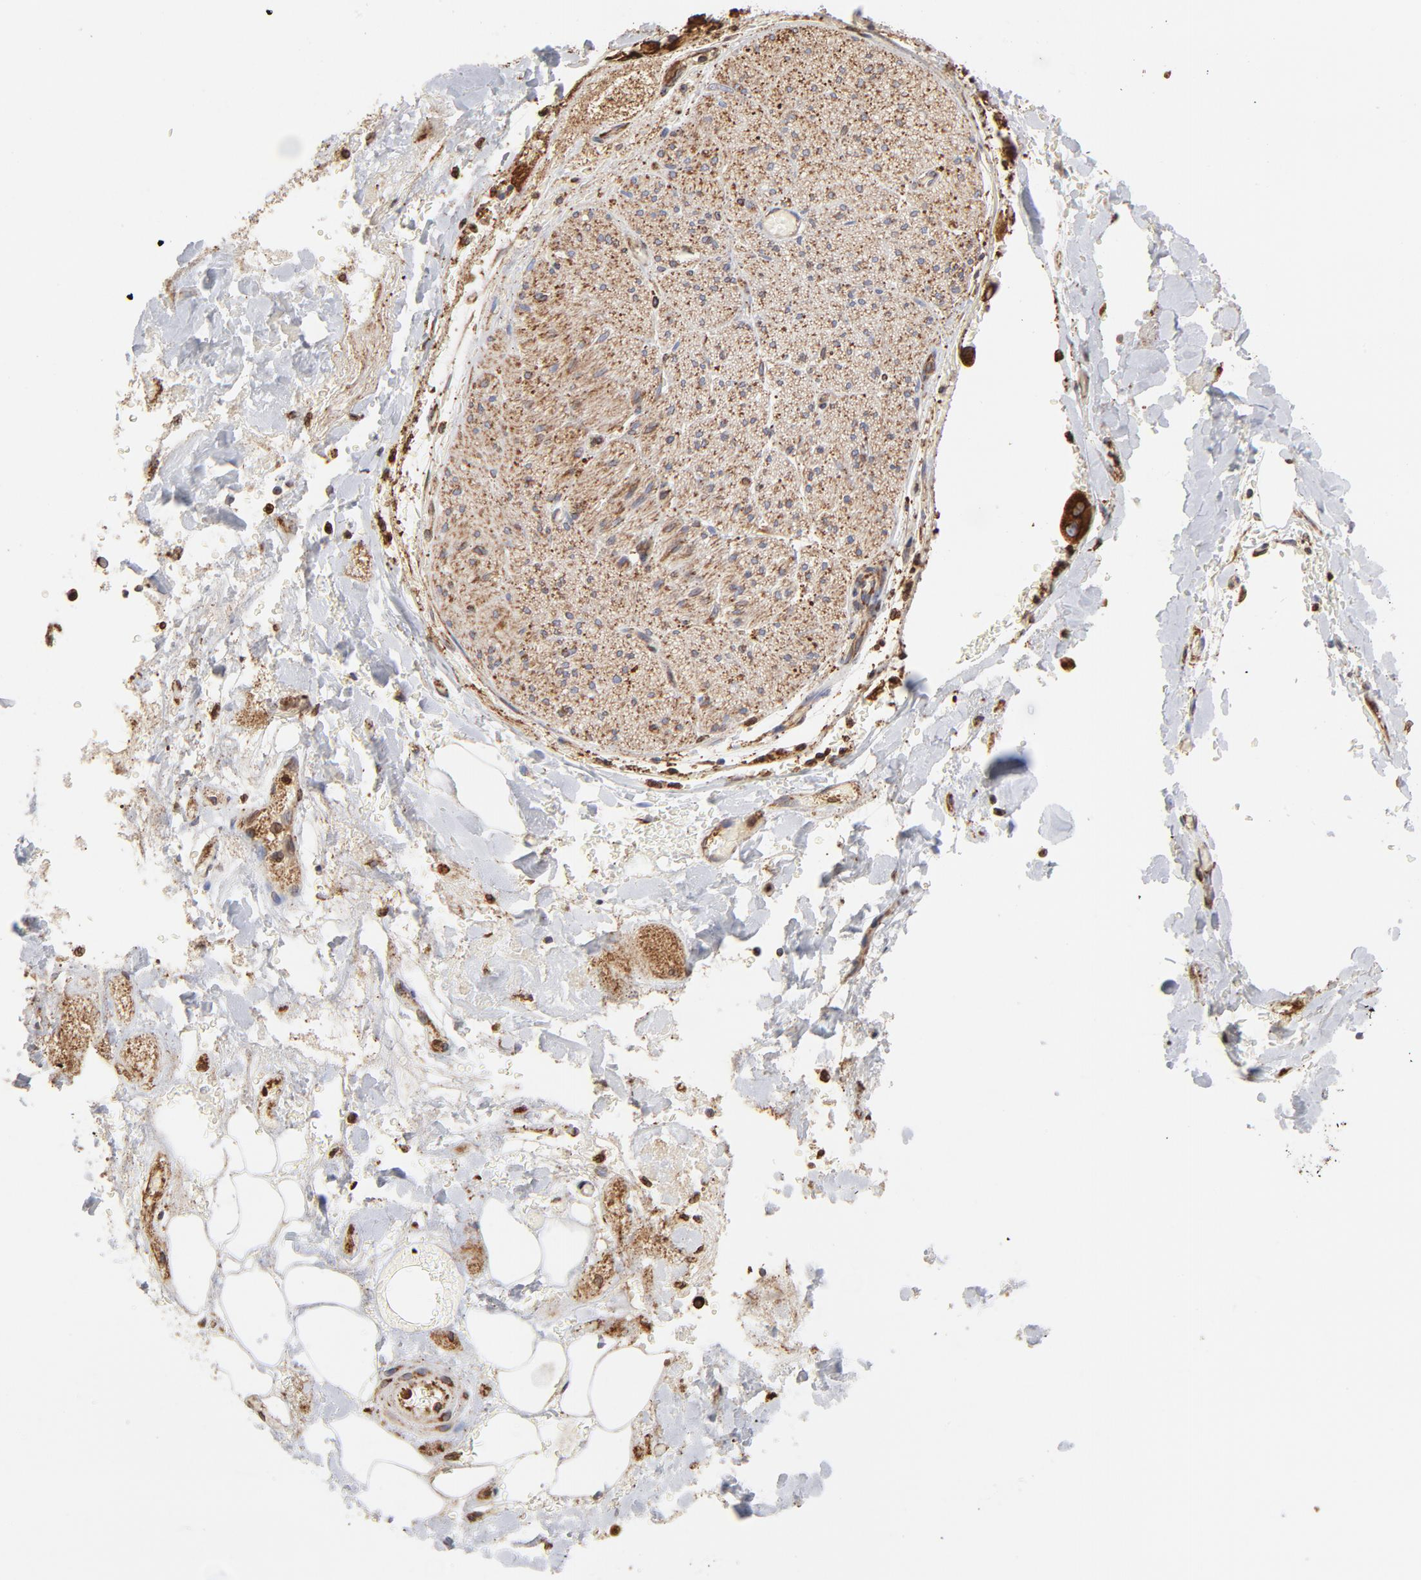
{"staining": {"intensity": "strong", "quantity": ">75%", "location": "cytoplasmic/membranous"}, "tissue": "adipose tissue", "cell_type": "Adipocytes", "image_type": "normal", "snomed": [{"axis": "morphology", "description": "Normal tissue, NOS"}, {"axis": "morphology", "description": "Cholangiocarcinoma"}, {"axis": "topography", "description": "Liver"}, {"axis": "topography", "description": "Peripheral nerve tissue"}], "caption": "An immunohistochemistry histopathology image of normal tissue is shown. Protein staining in brown shows strong cytoplasmic/membranous positivity in adipose tissue within adipocytes. (brown staining indicates protein expression, while blue staining denotes nuclei).", "gene": "CANX", "patient": {"sex": "male", "age": 50}}